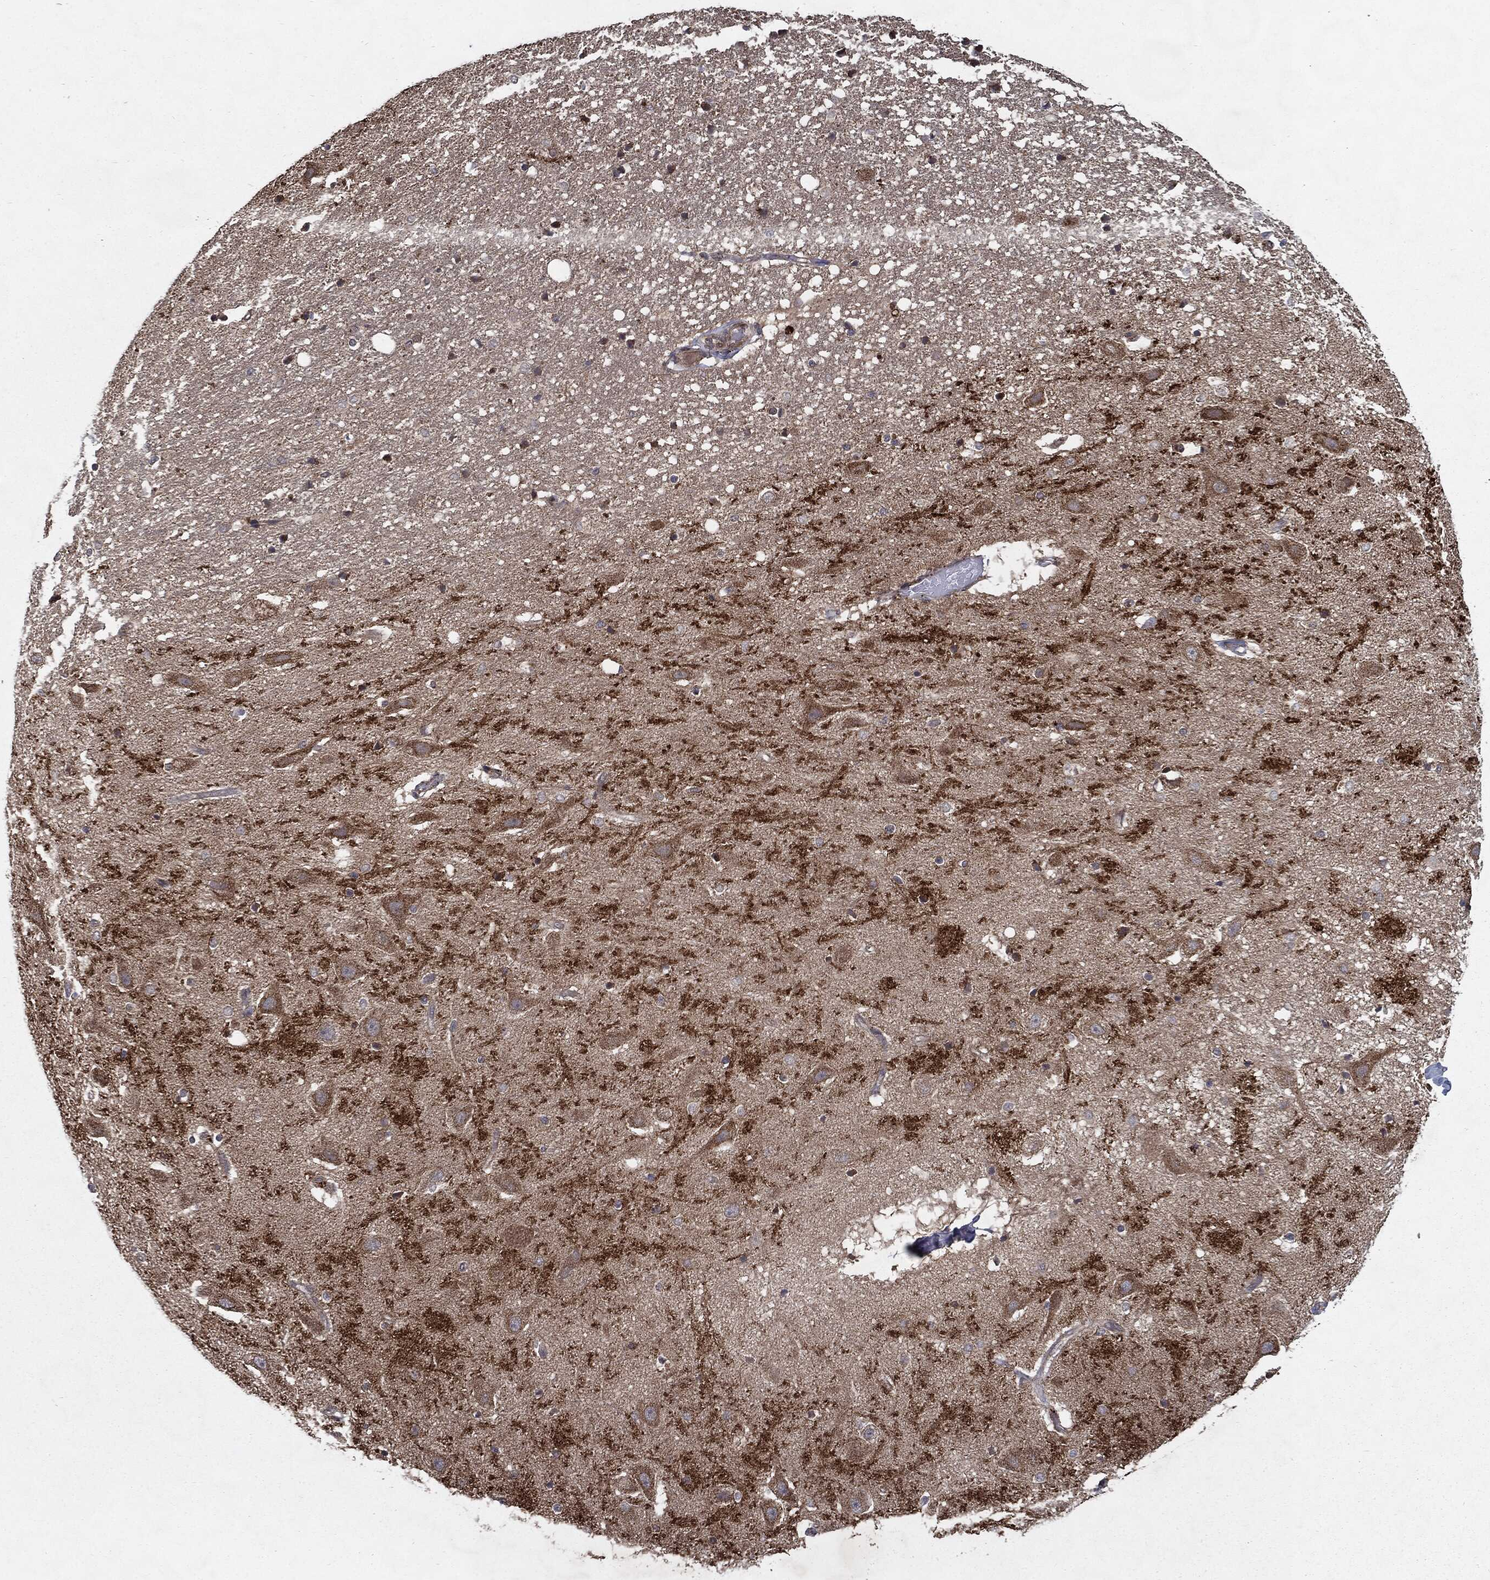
{"staining": {"intensity": "negative", "quantity": "none", "location": "none"}, "tissue": "hippocampus", "cell_type": "Glial cells", "image_type": "normal", "snomed": [{"axis": "morphology", "description": "Normal tissue, NOS"}, {"axis": "topography", "description": "Hippocampus"}], "caption": "Human hippocampus stained for a protein using immunohistochemistry (IHC) exhibits no expression in glial cells.", "gene": "HDAC5", "patient": {"sex": "male", "age": 49}}